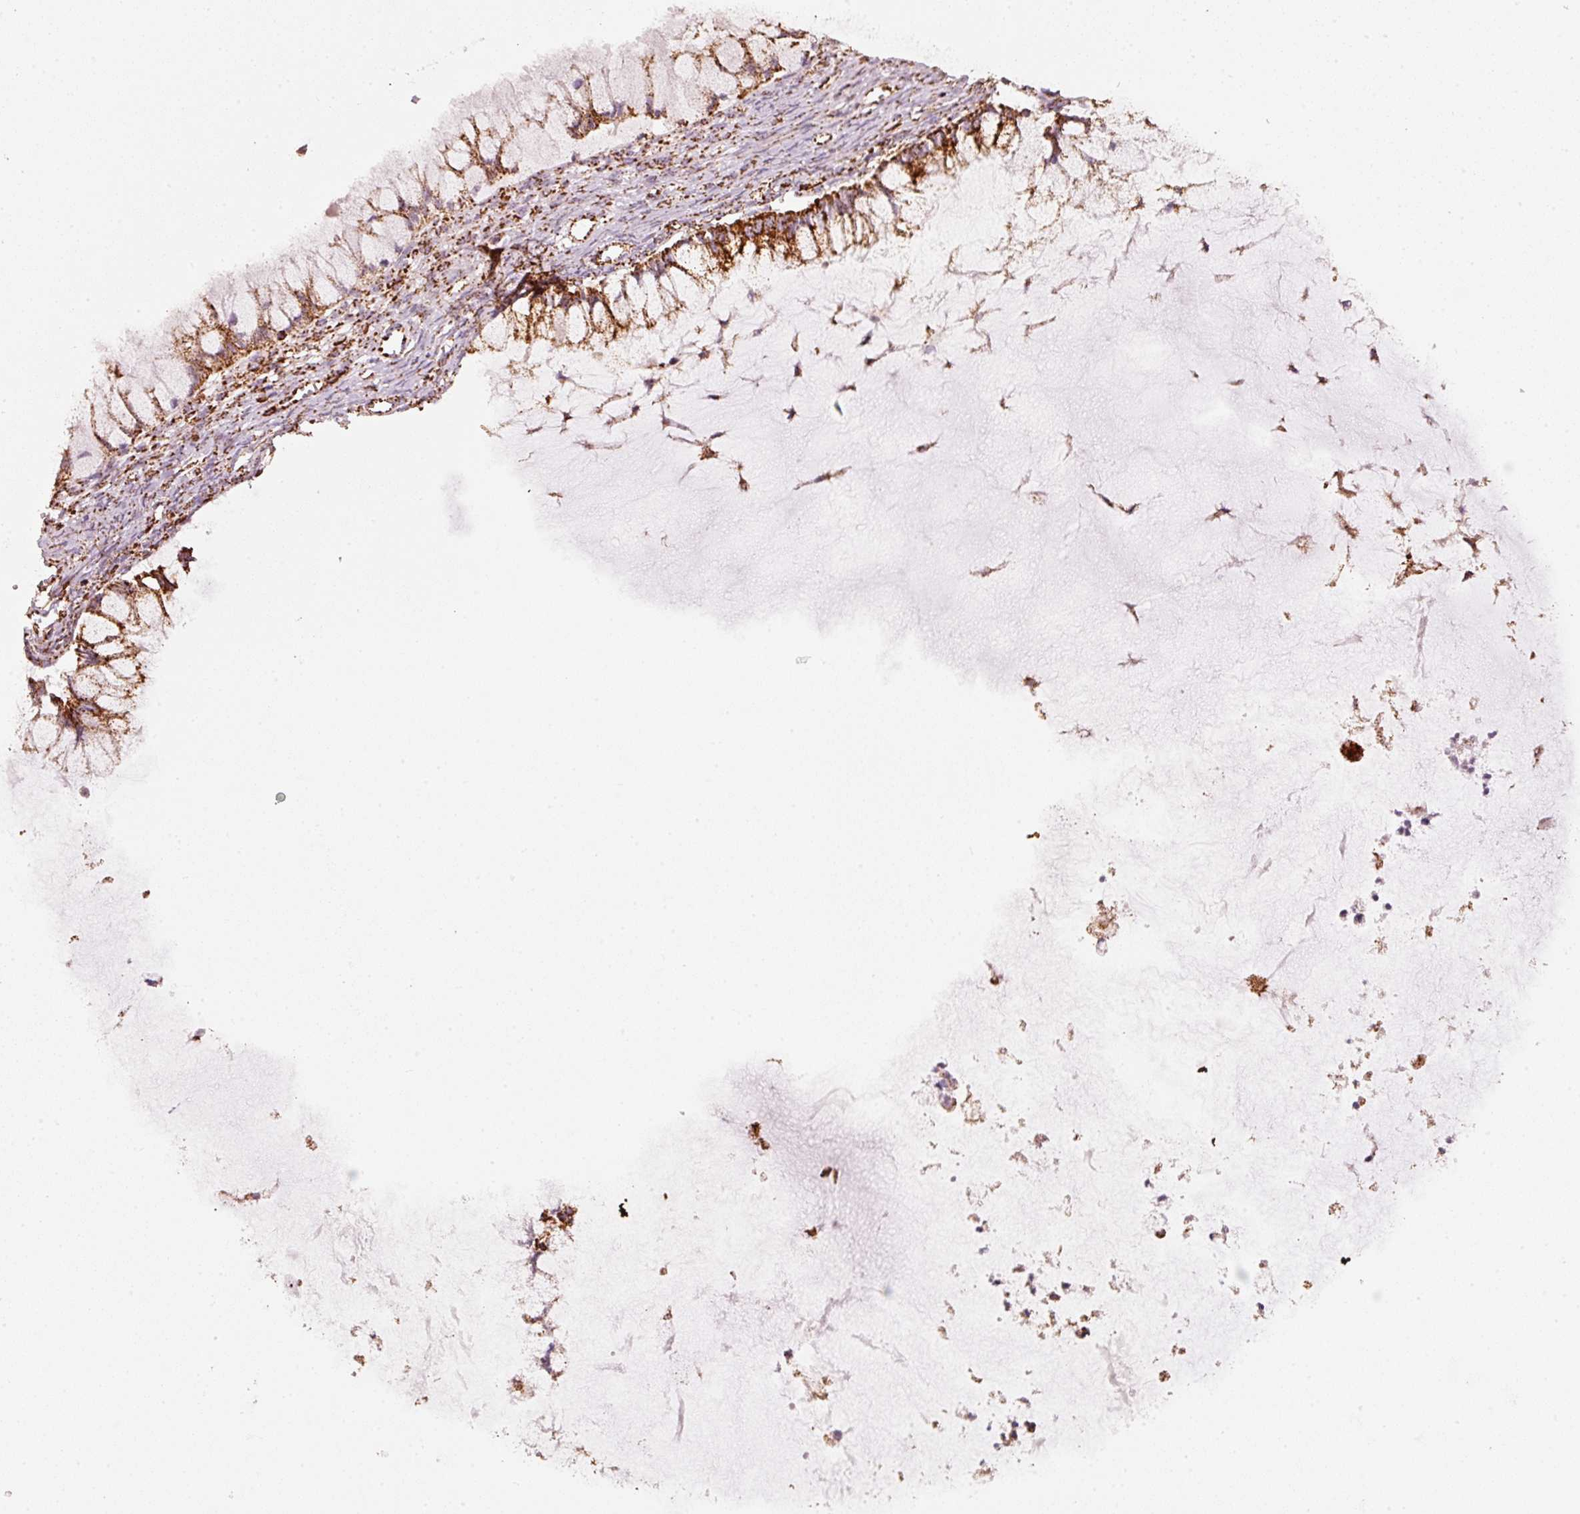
{"staining": {"intensity": "strong", "quantity": ">75%", "location": "cytoplasmic/membranous"}, "tissue": "ovarian cancer", "cell_type": "Tumor cells", "image_type": "cancer", "snomed": [{"axis": "morphology", "description": "Cystadenocarcinoma, mucinous, NOS"}, {"axis": "topography", "description": "Ovary"}], "caption": "Immunohistochemistry (DAB) staining of human ovarian mucinous cystadenocarcinoma demonstrates strong cytoplasmic/membranous protein positivity in about >75% of tumor cells.", "gene": "UQCRC1", "patient": {"sex": "female", "age": 34}}